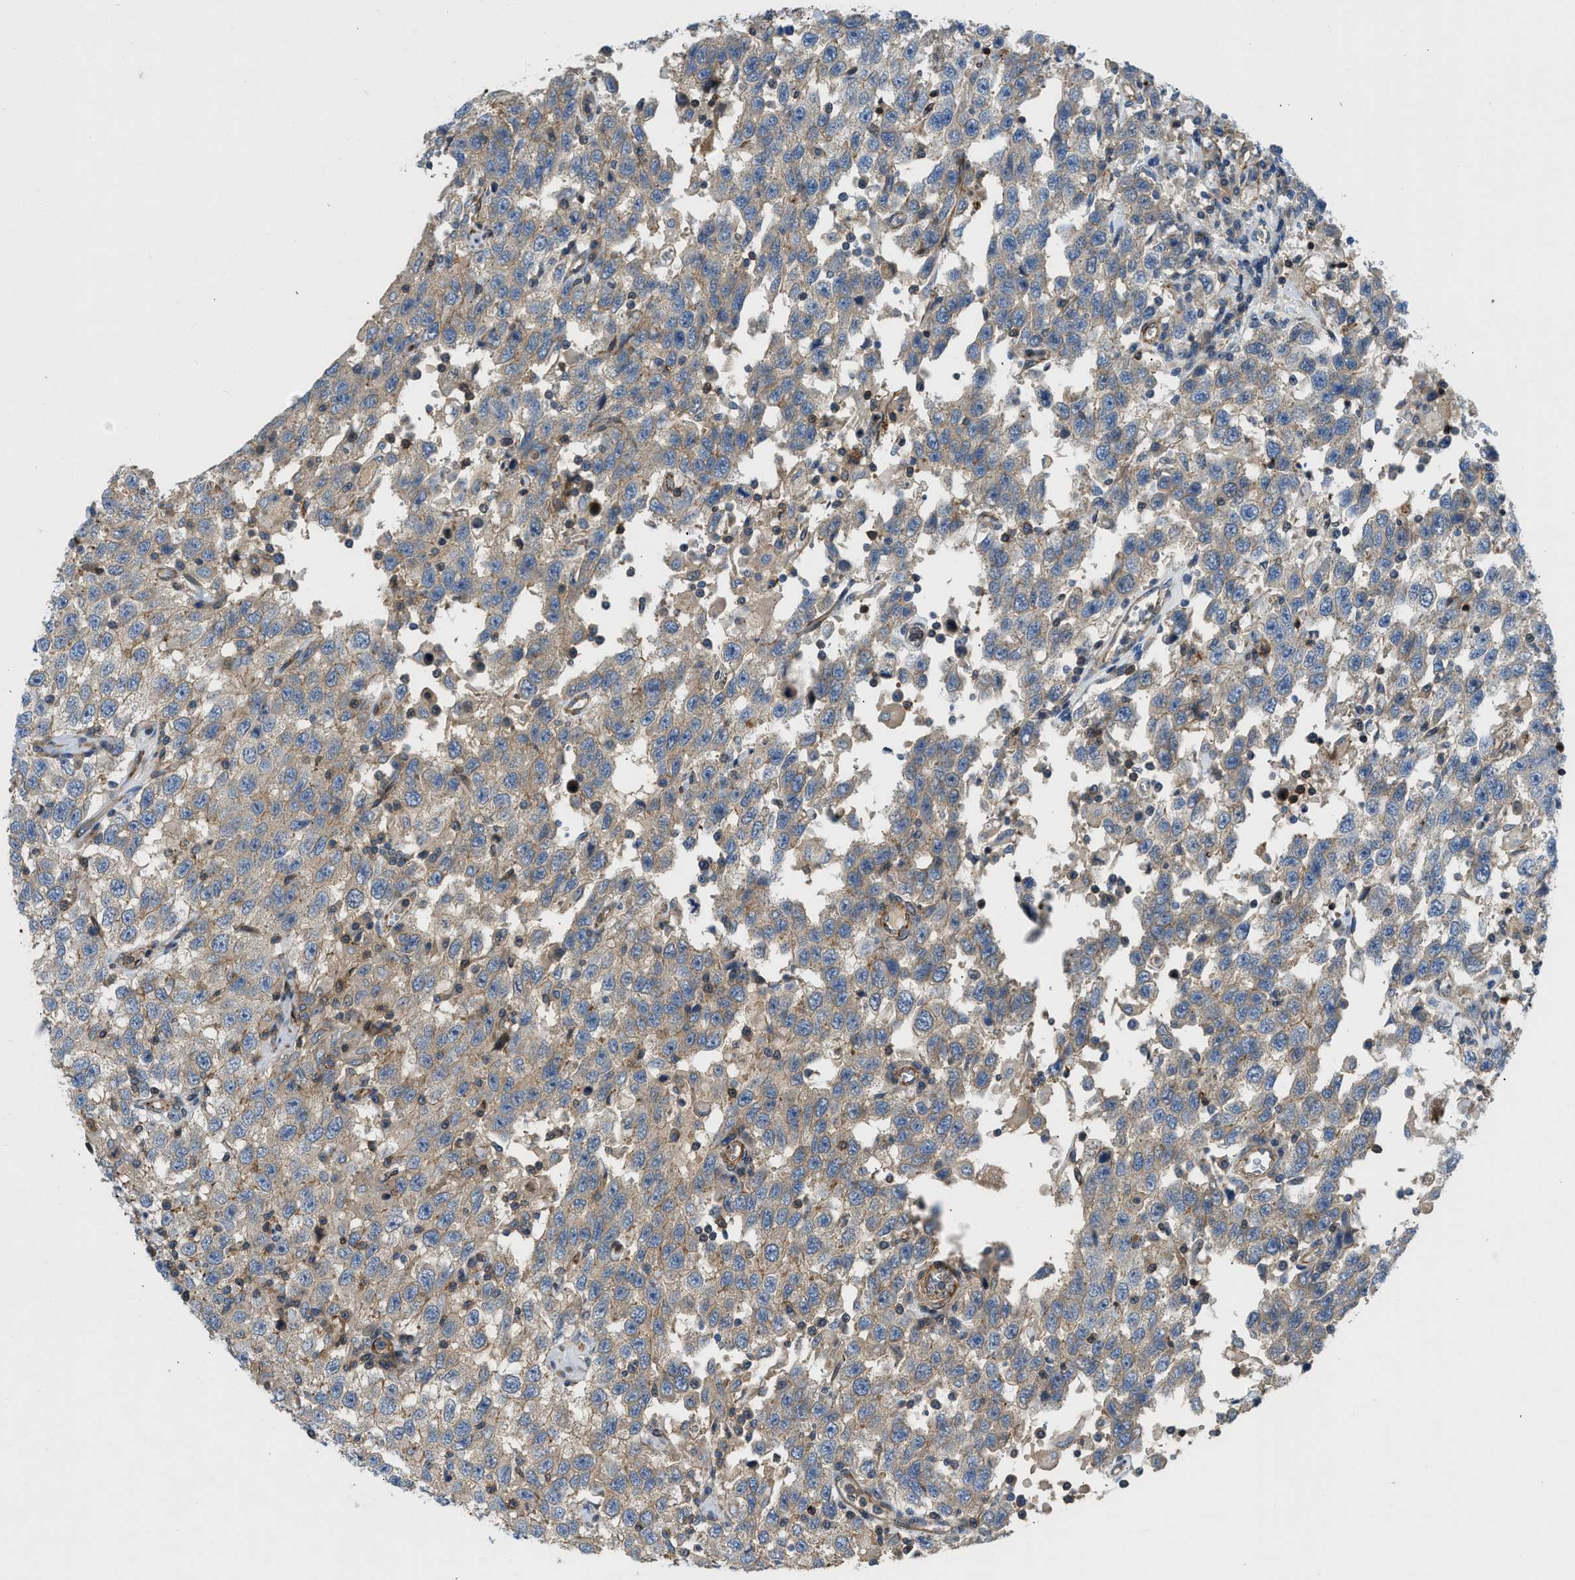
{"staining": {"intensity": "weak", "quantity": "25%-75%", "location": "cytoplasmic/membranous"}, "tissue": "testis cancer", "cell_type": "Tumor cells", "image_type": "cancer", "snomed": [{"axis": "morphology", "description": "Seminoma, NOS"}, {"axis": "topography", "description": "Testis"}], "caption": "Human seminoma (testis) stained with a protein marker shows weak staining in tumor cells.", "gene": "NYNRIN", "patient": {"sex": "male", "age": 41}}